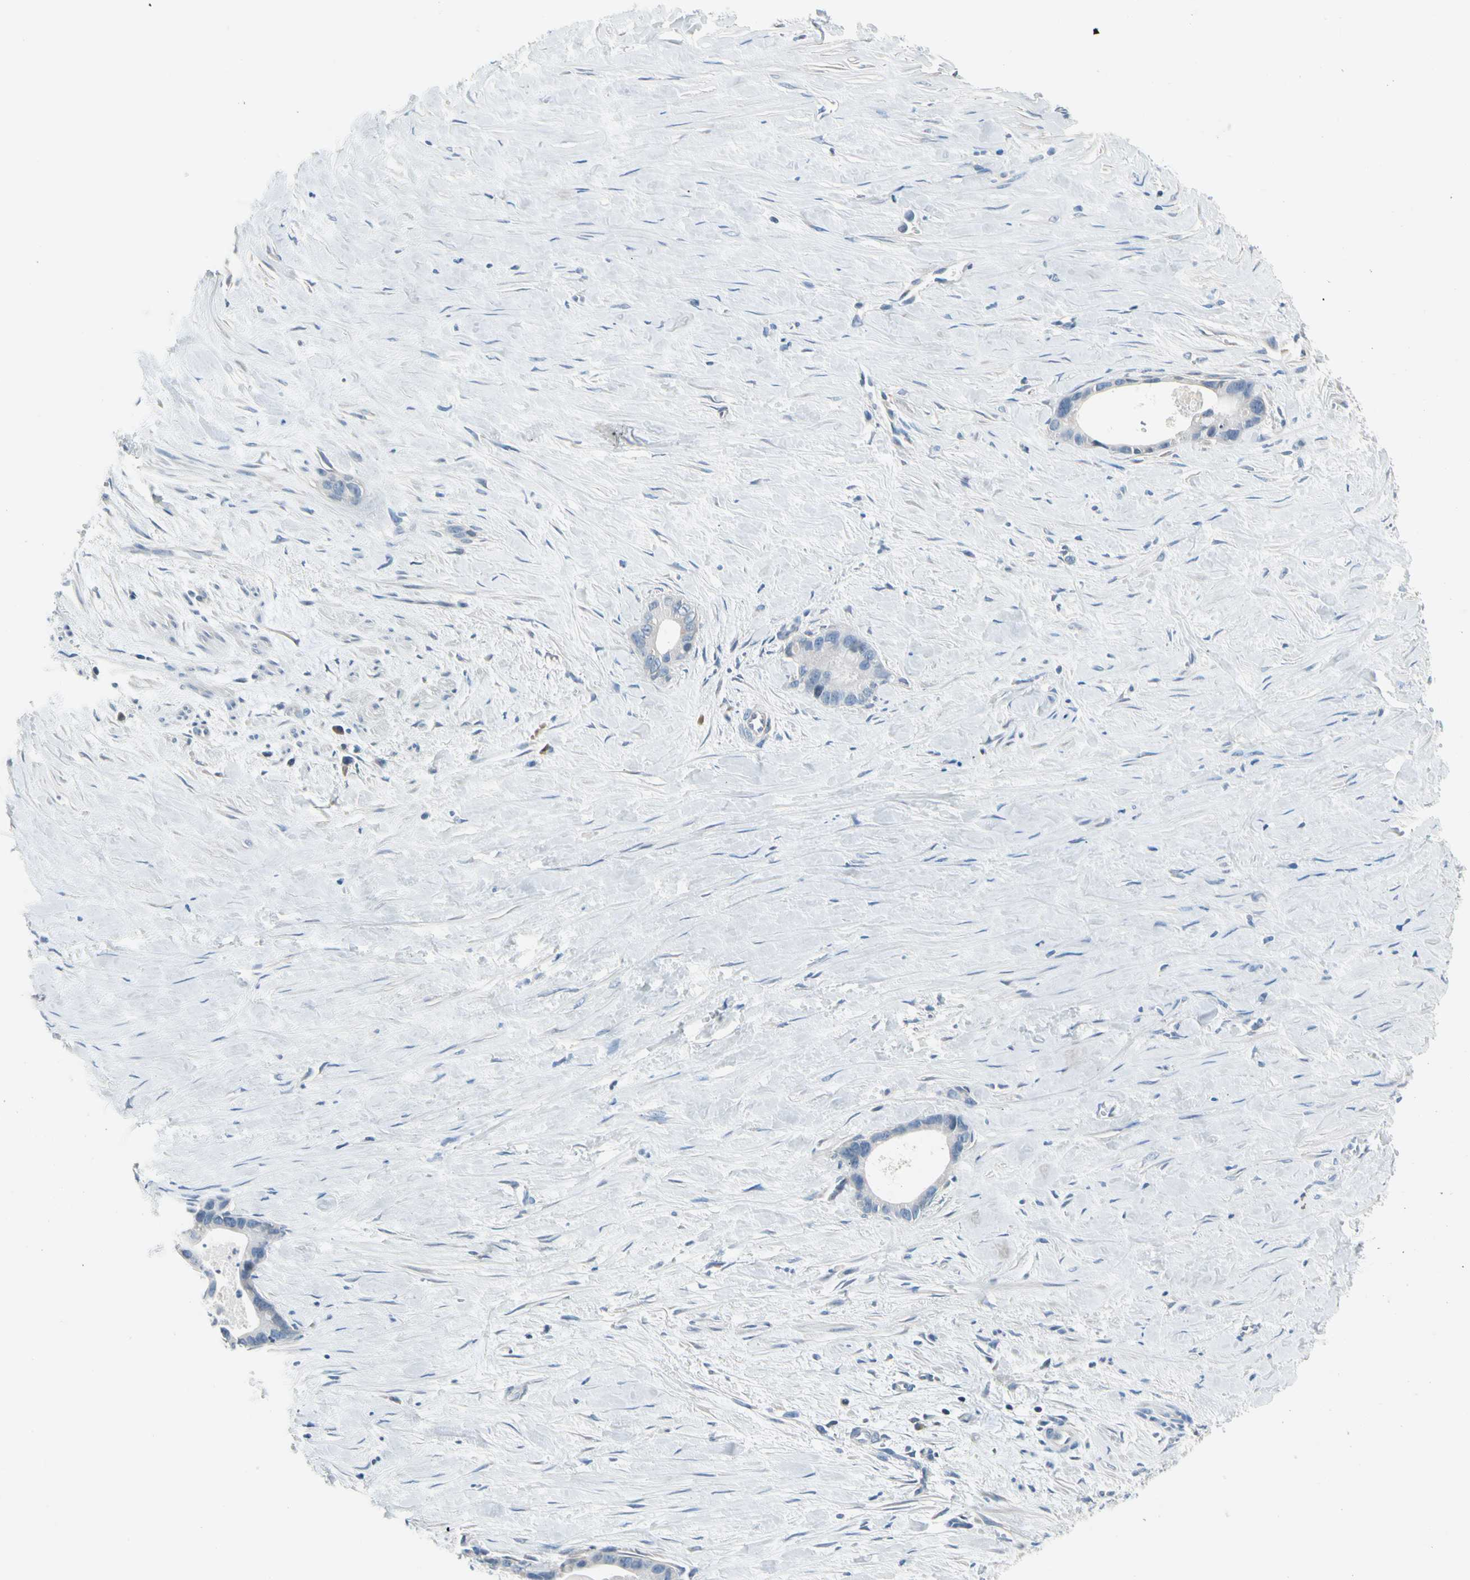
{"staining": {"intensity": "negative", "quantity": "none", "location": "none"}, "tissue": "liver cancer", "cell_type": "Tumor cells", "image_type": "cancer", "snomed": [{"axis": "morphology", "description": "Cholangiocarcinoma"}, {"axis": "topography", "description": "Liver"}], "caption": "Protein analysis of liver cancer (cholangiocarcinoma) shows no significant positivity in tumor cells.", "gene": "STK40", "patient": {"sex": "female", "age": 55}}